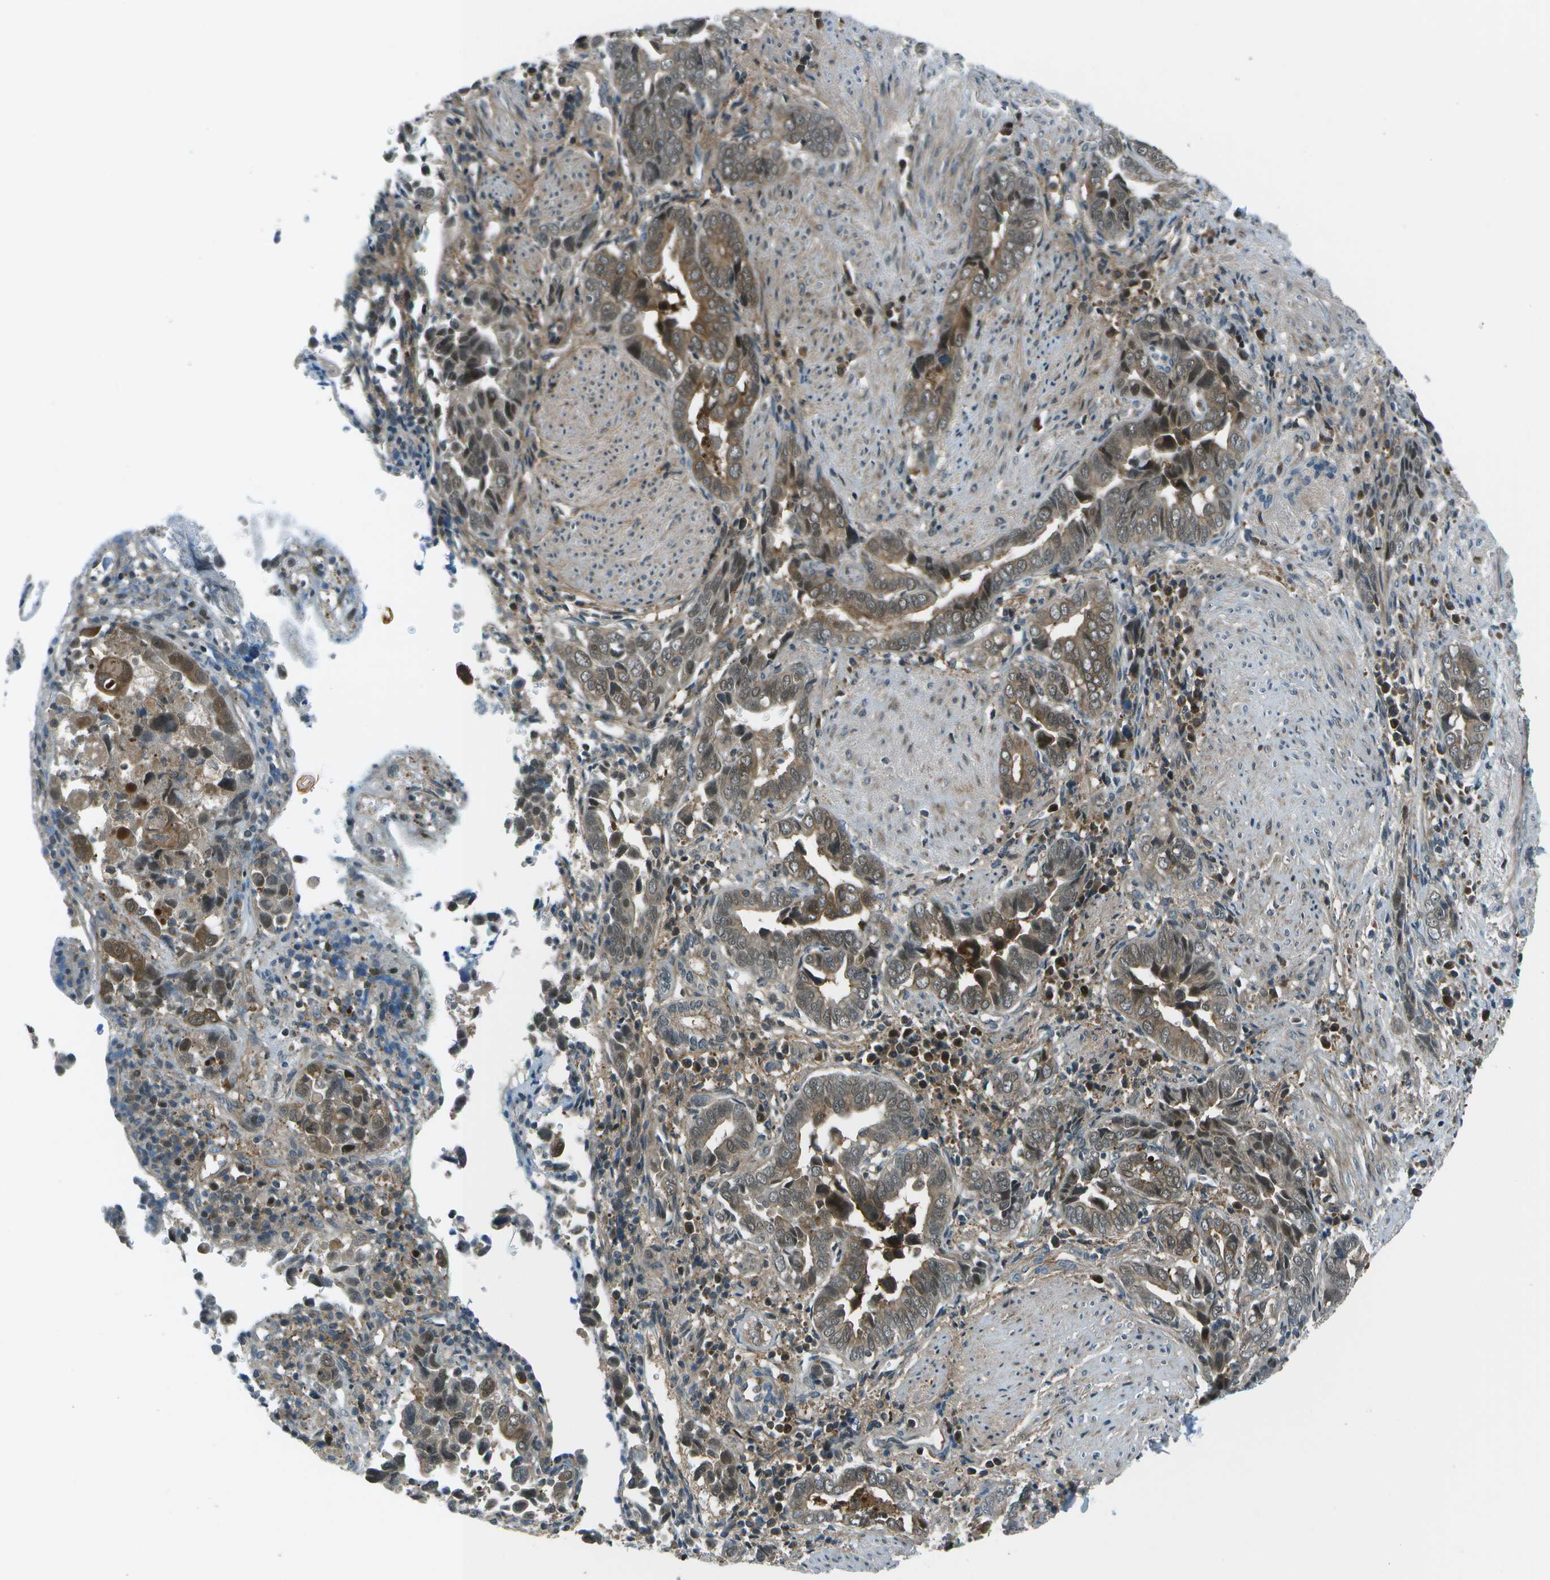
{"staining": {"intensity": "moderate", "quantity": ">75%", "location": "cytoplasmic/membranous"}, "tissue": "liver cancer", "cell_type": "Tumor cells", "image_type": "cancer", "snomed": [{"axis": "morphology", "description": "Cholangiocarcinoma"}, {"axis": "topography", "description": "Liver"}], "caption": "Liver cancer (cholangiocarcinoma) was stained to show a protein in brown. There is medium levels of moderate cytoplasmic/membranous staining in about >75% of tumor cells. (DAB (3,3'-diaminobenzidine) IHC, brown staining for protein, blue staining for nuclei).", "gene": "TMEM19", "patient": {"sex": "female", "age": 79}}